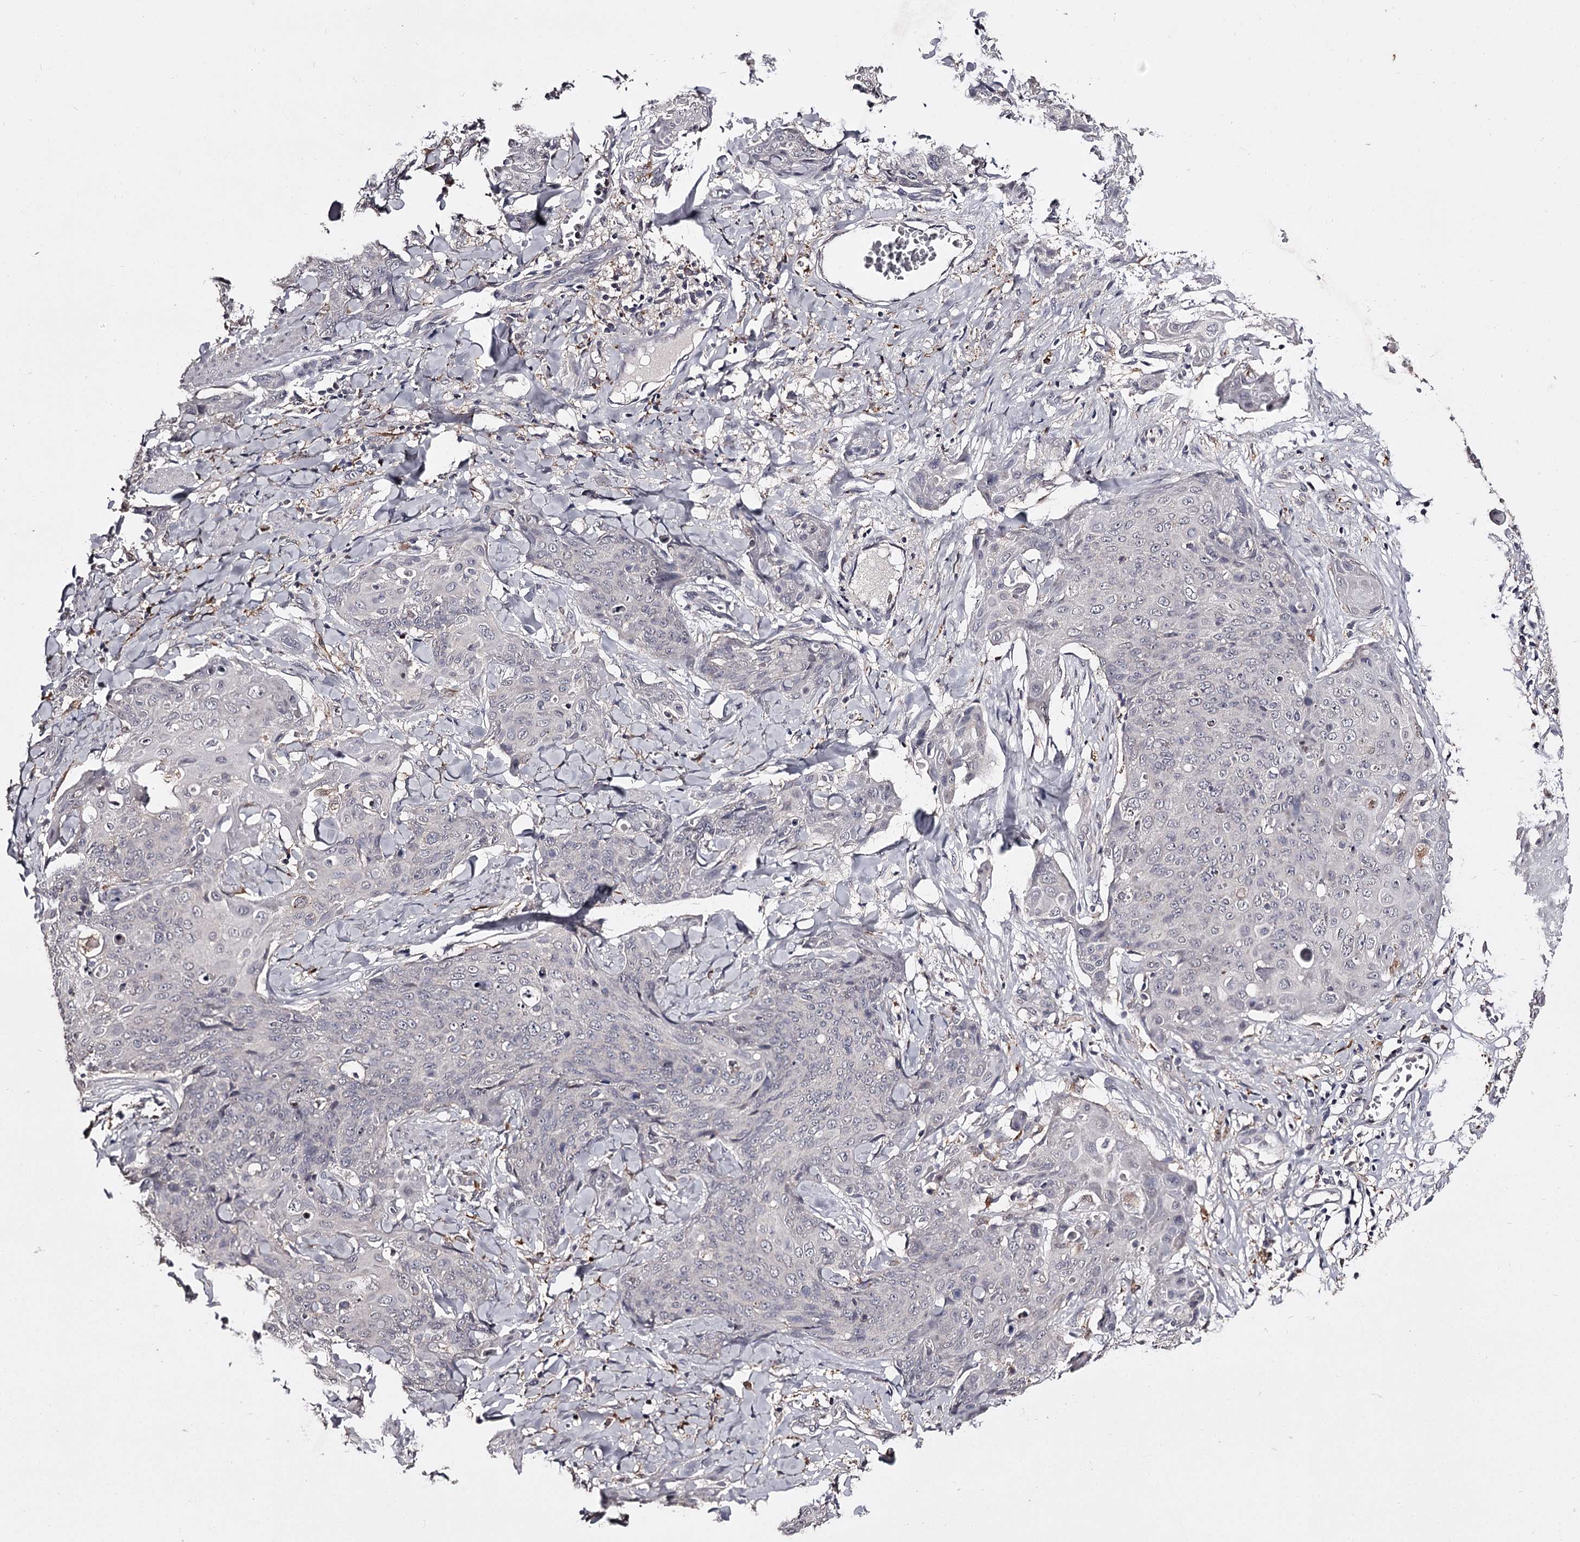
{"staining": {"intensity": "negative", "quantity": "none", "location": "none"}, "tissue": "skin cancer", "cell_type": "Tumor cells", "image_type": "cancer", "snomed": [{"axis": "morphology", "description": "Squamous cell carcinoma, NOS"}, {"axis": "topography", "description": "Skin"}, {"axis": "topography", "description": "Vulva"}], "caption": "The immunohistochemistry (IHC) histopathology image has no significant expression in tumor cells of skin squamous cell carcinoma tissue. Nuclei are stained in blue.", "gene": "SLC32A1", "patient": {"sex": "female", "age": 85}}